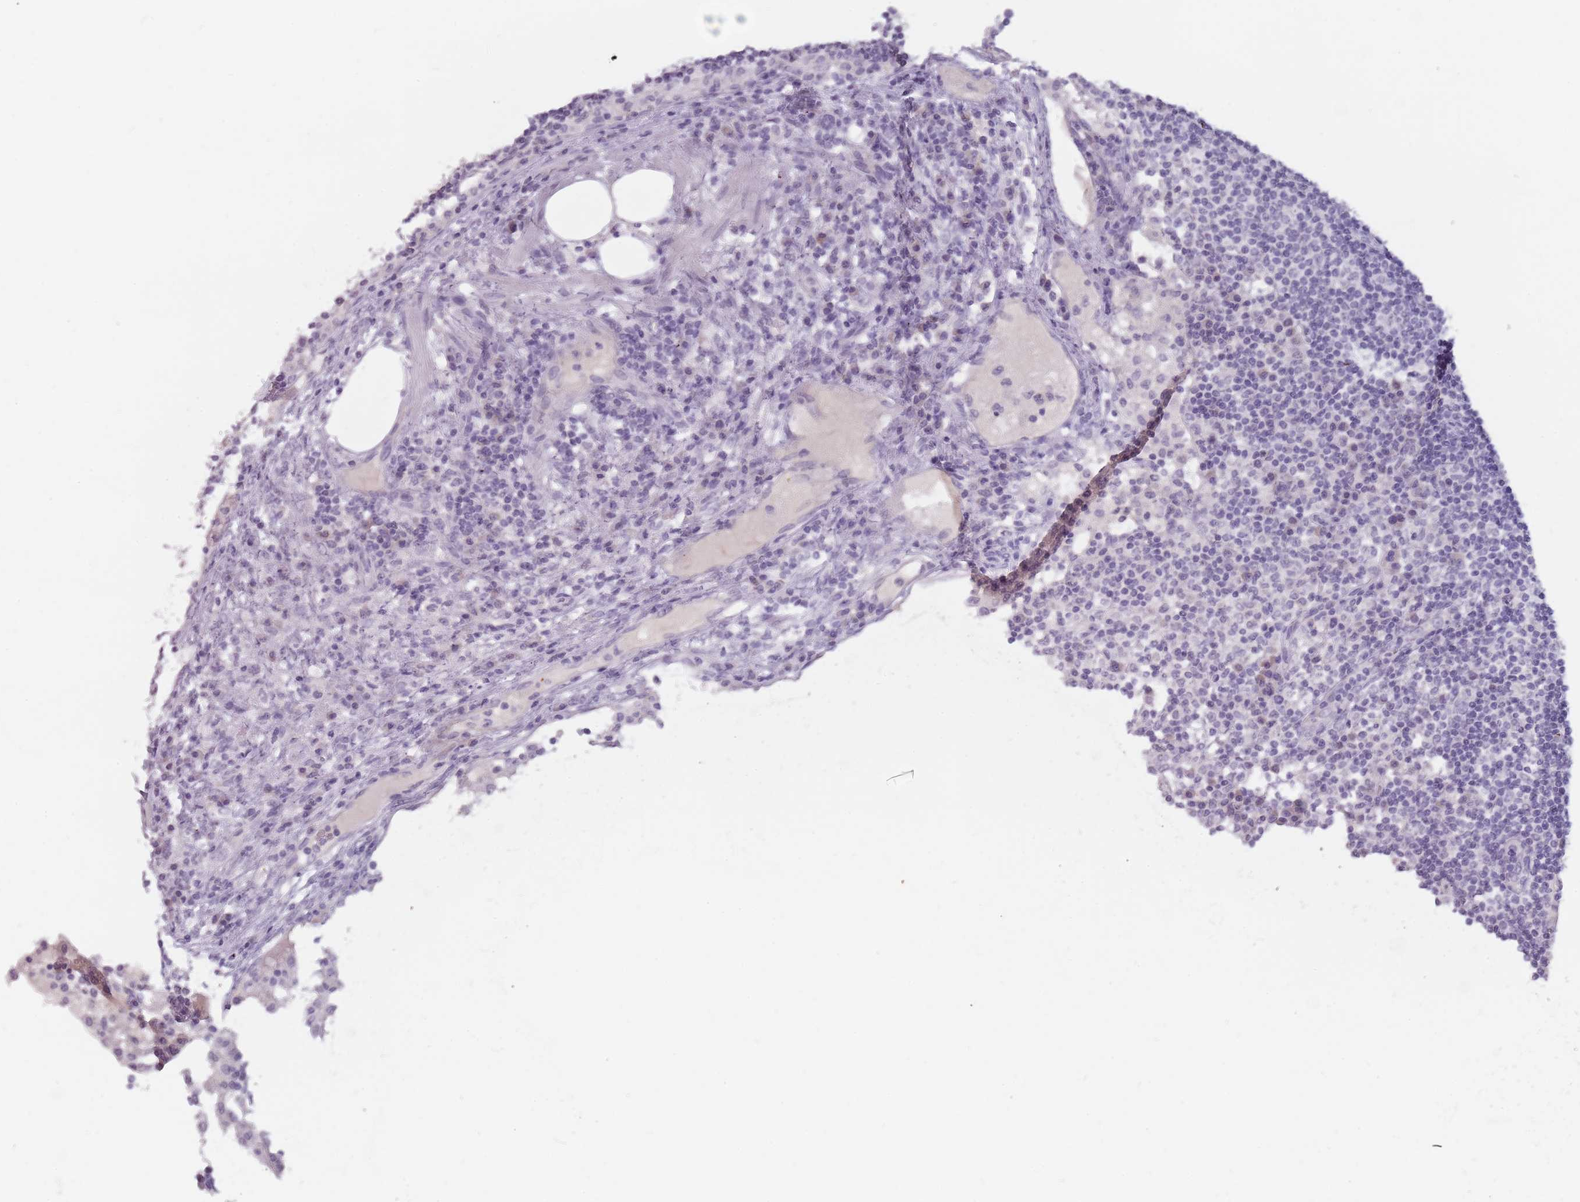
{"staining": {"intensity": "negative", "quantity": "none", "location": "none"}, "tissue": "lymph node", "cell_type": "Germinal center cells", "image_type": "normal", "snomed": [{"axis": "morphology", "description": "Normal tissue, NOS"}, {"axis": "topography", "description": "Lymph node"}], "caption": "This is an immunohistochemistry image of benign human lymph node. There is no expression in germinal center cells.", "gene": "CEP19", "patient": {"sex": "female", "age": 53}}